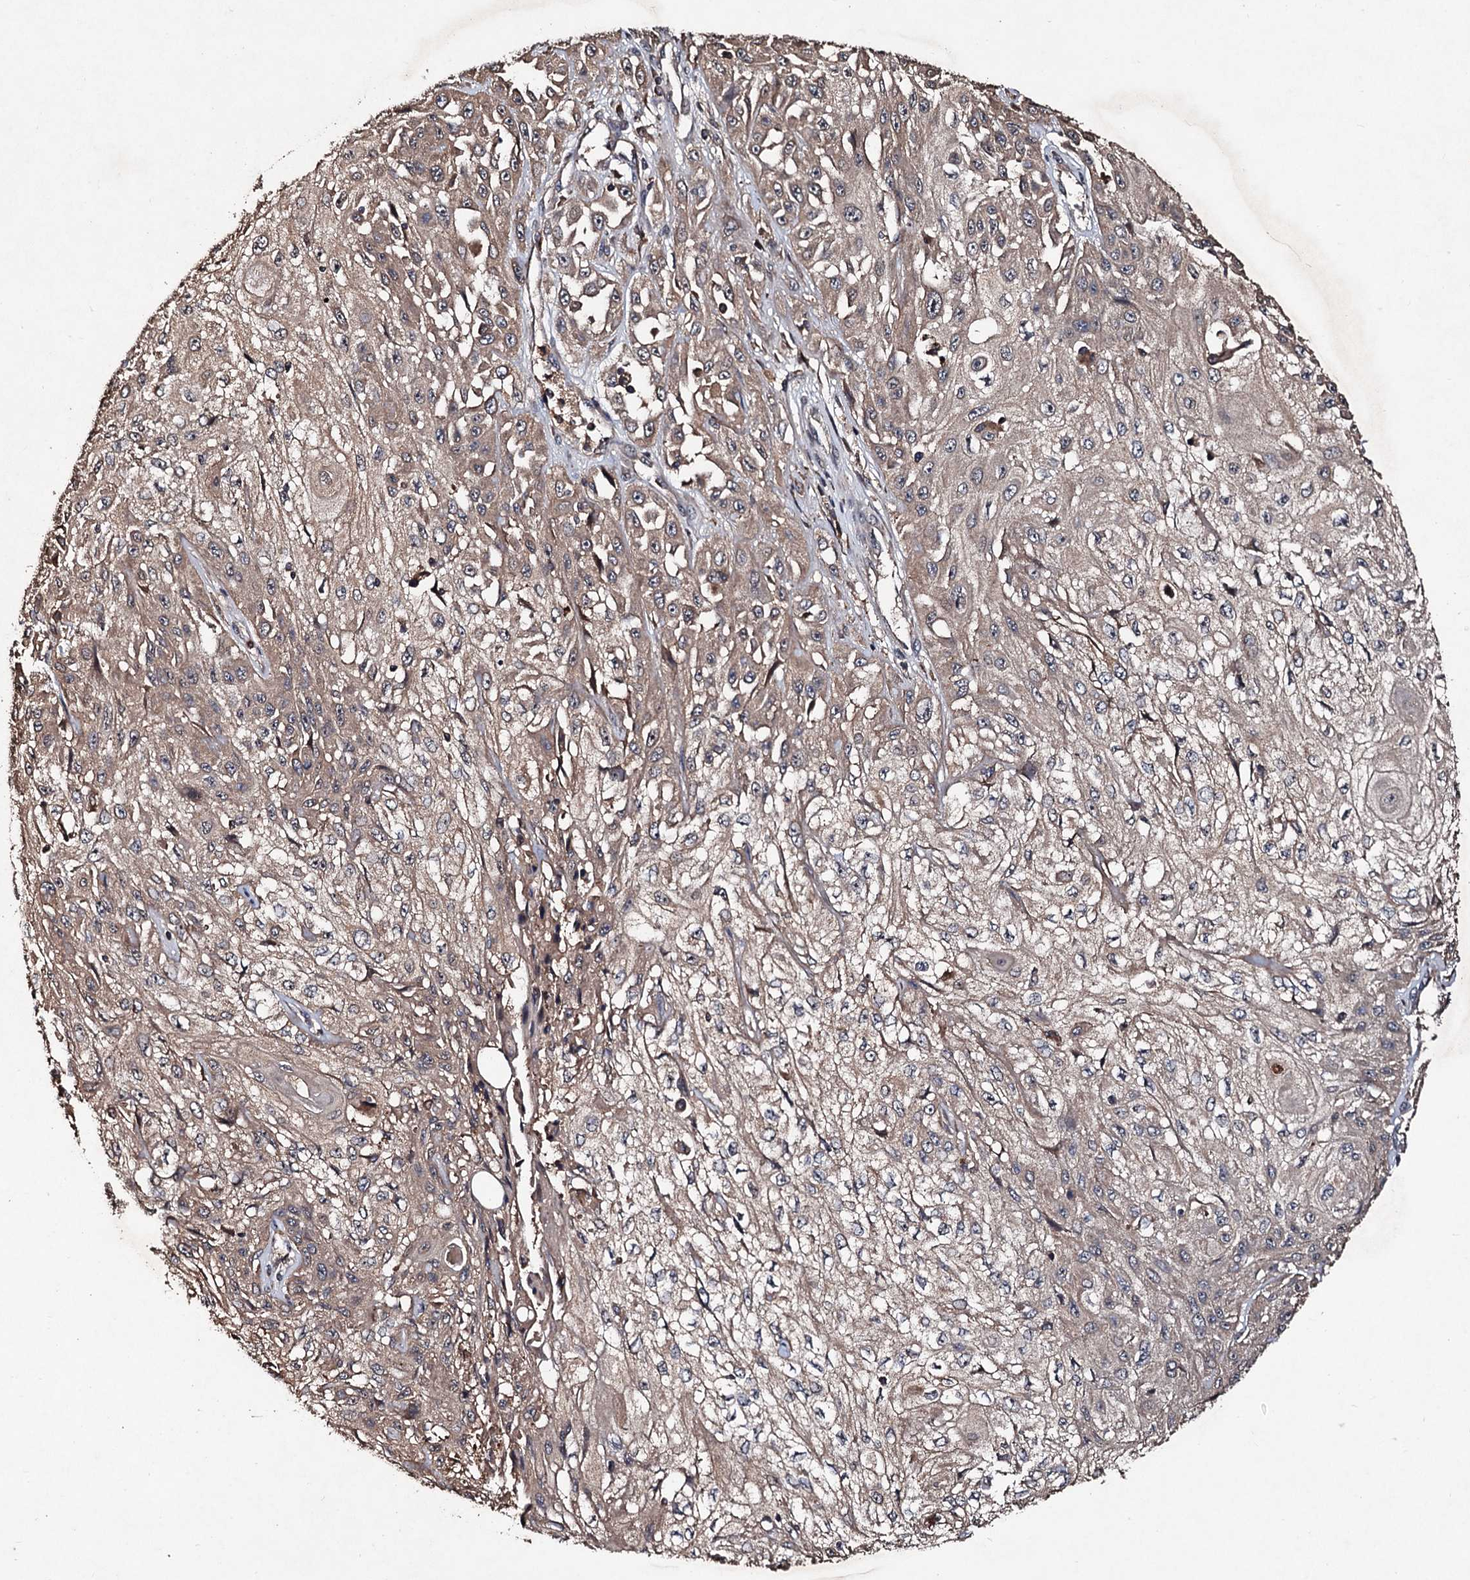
{"staining": {"intensity": "weak", "quantity": ">75%", "location": "cytoplasmic/membranous"}, "tissue": "skin cancer", "cell_type": "Tumor cells", "image_type": "cancer", "snomed": [{"axis": "morphology", "description": "Squamous cell carcinoma, NOS"}, {"axis": "morphology", "description": "Squamous cell carcinoma, metastatic, NOS"}, {"axis": "topography", "description": "Skin"}, {"axis": "topography", "description": "Lymph node"}], "caption": "Weak cytoplasmic/membranous expression for a protein is seen in about >75% of tumor cells of squamous cell carcinoma (skin) using immunohistochemistry.", "gene": "KERA", "patient": {"sex": "male", "age": 75}}